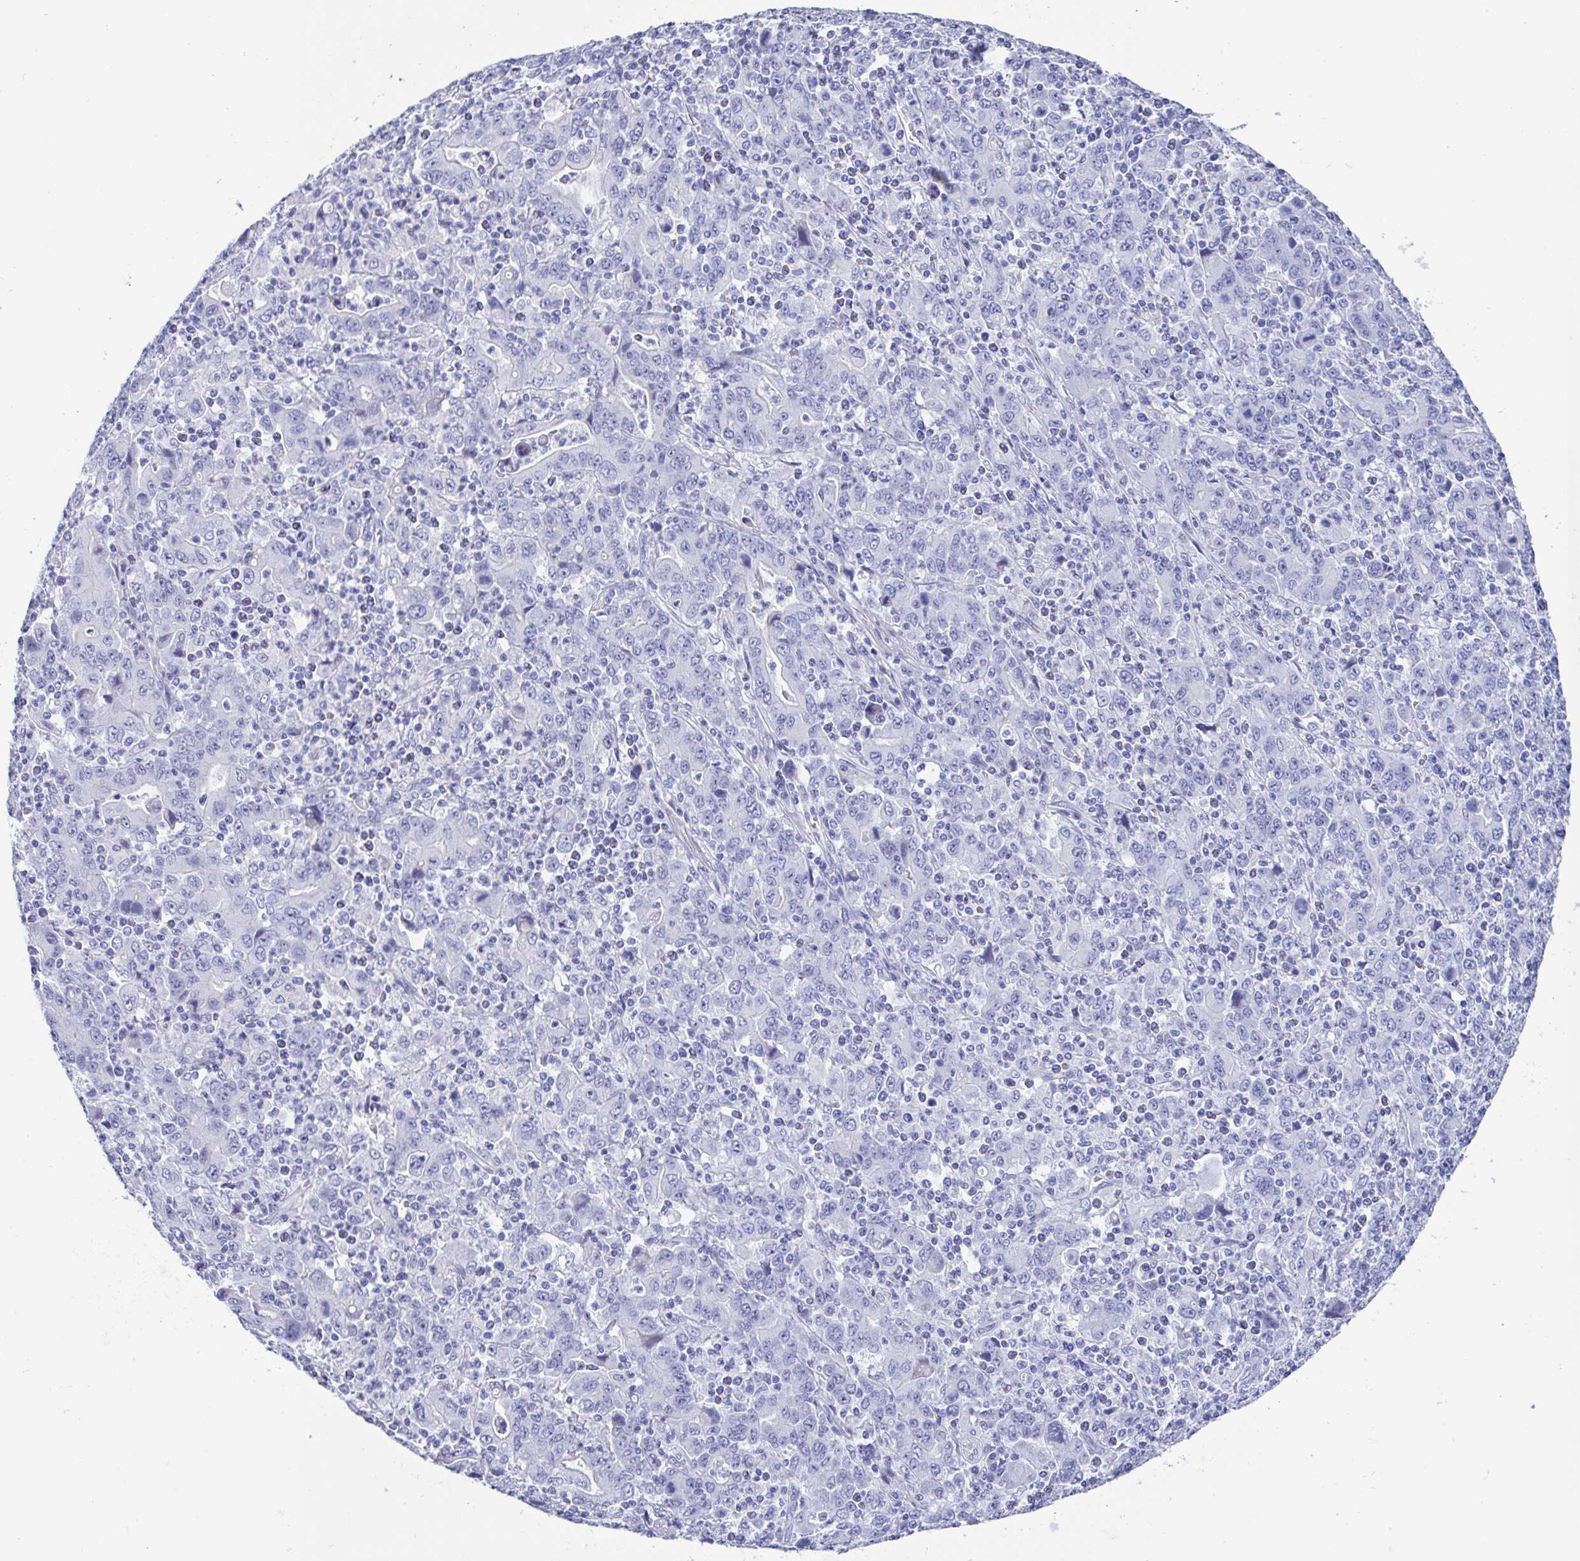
{"staining": {"intensity": "negative", "quantity": "none", "location": "none"}, "tissue": "stomach cancer", "cell_type": "Tumor cells", "image_type": "cancer", "snomed": [{"axis": "morphology", "description": "Adenocarcinoma, NOS"}, {"axis": "topography", "description": "Stomach, upper"}], "caption": "High magnification brightfield microscopy of stomach cancer stained with DAB (brown) and counterstained with hematoxylin (blue): tumor cells show no significant positivity.", "gene": "MUCL3", "patient": {"sex": "male", "age": 69}}